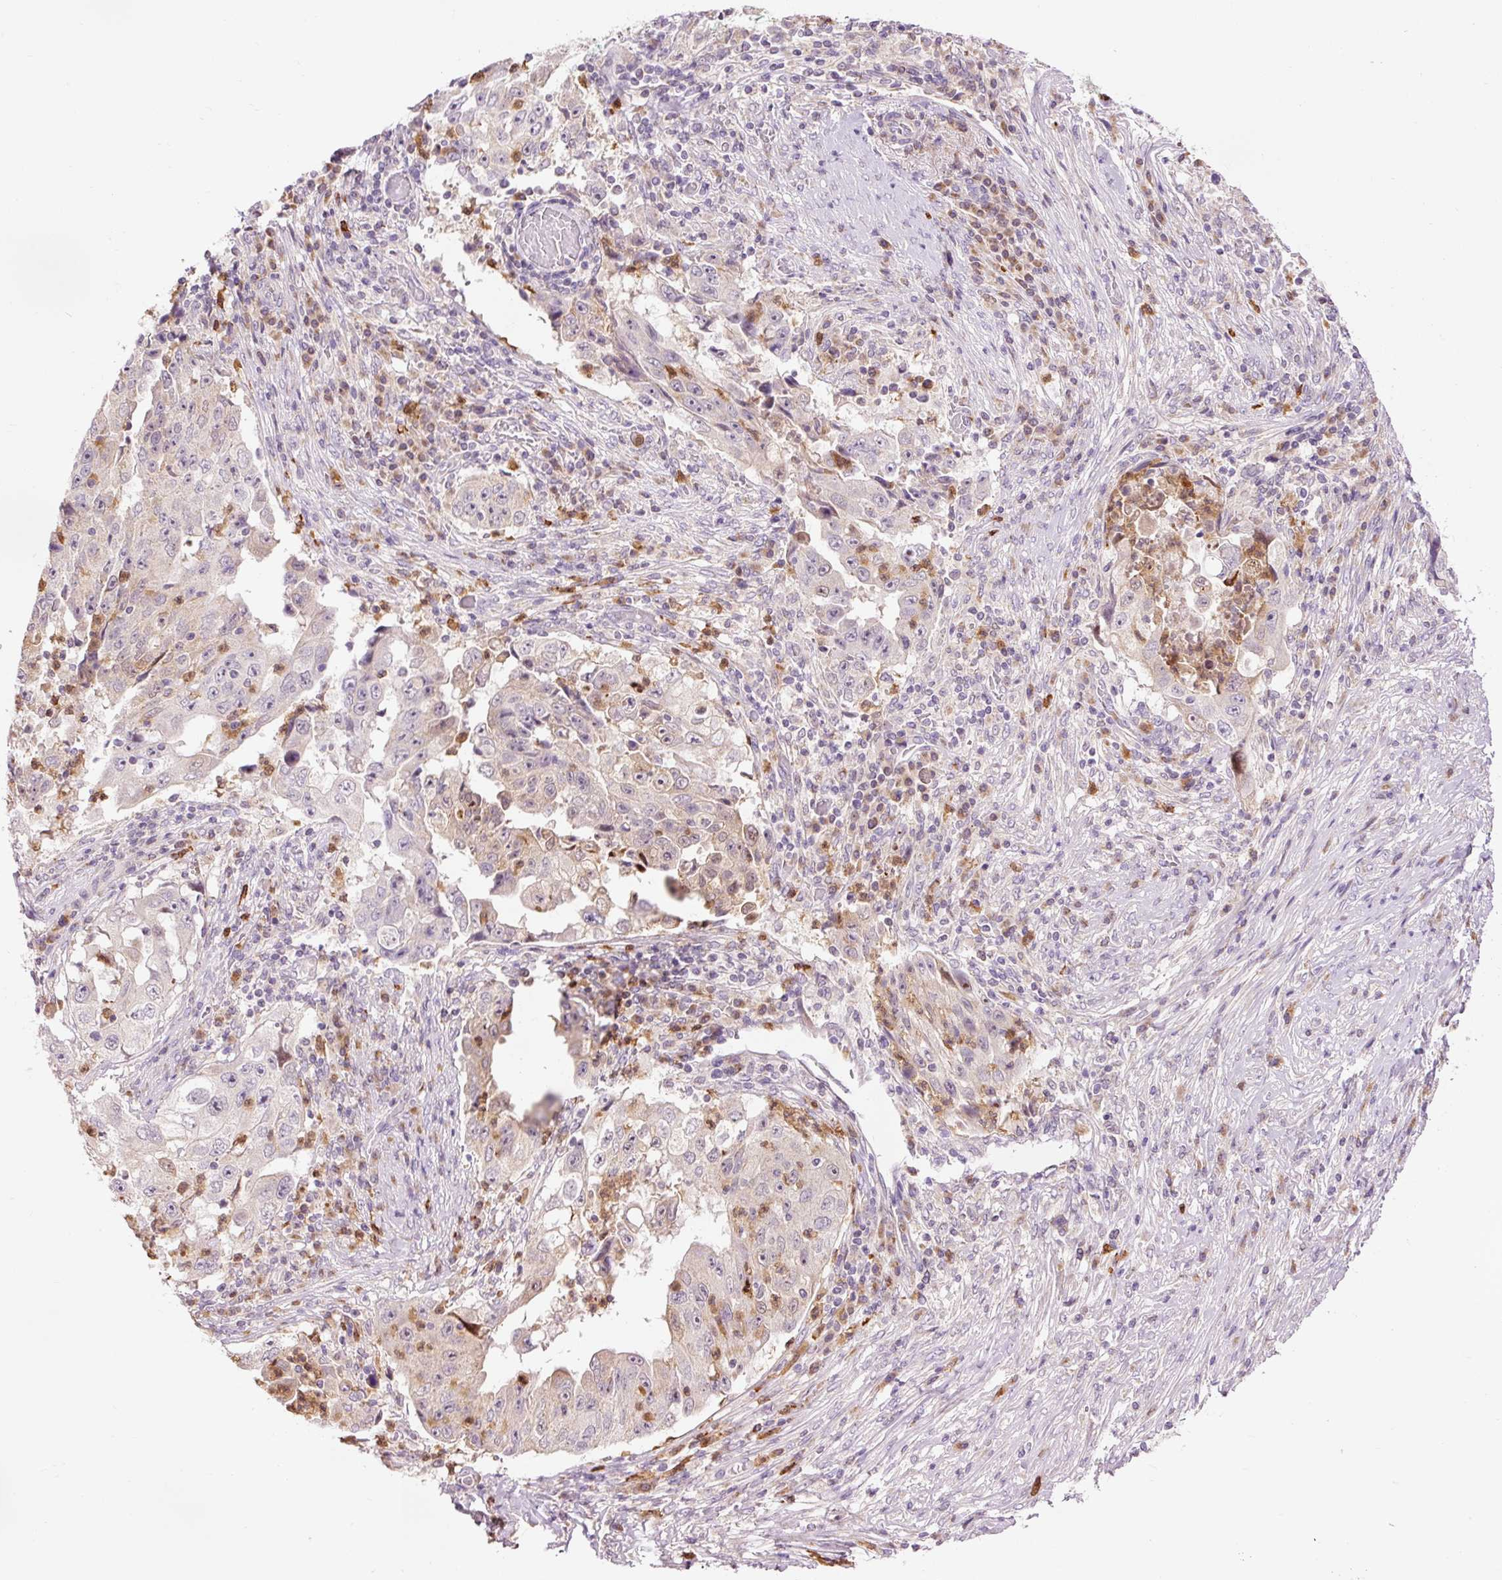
{"staining": {"intensity": "negative", "quantity": "none", "location": "none"}, "tissue": "lung cancer", "cell_type": "Tumor cells", "image_type": "cancer", "snomed": [{"axis": "morphology", "description": "Squamous cell carcinoma, NOS"}, {"axis": "topography", "description": "Lung"}], "caption": "This image is of lung cancer (squamous cell carcinoma) stained with IHC to label a protein in brown with the nuclei are counter-stained blue. There is no staining in tumor cells. (DAB IHC with hematoxylin counter stain).", "gene": "PRDX5", "patient": {"sex": "male", "age": 64}}